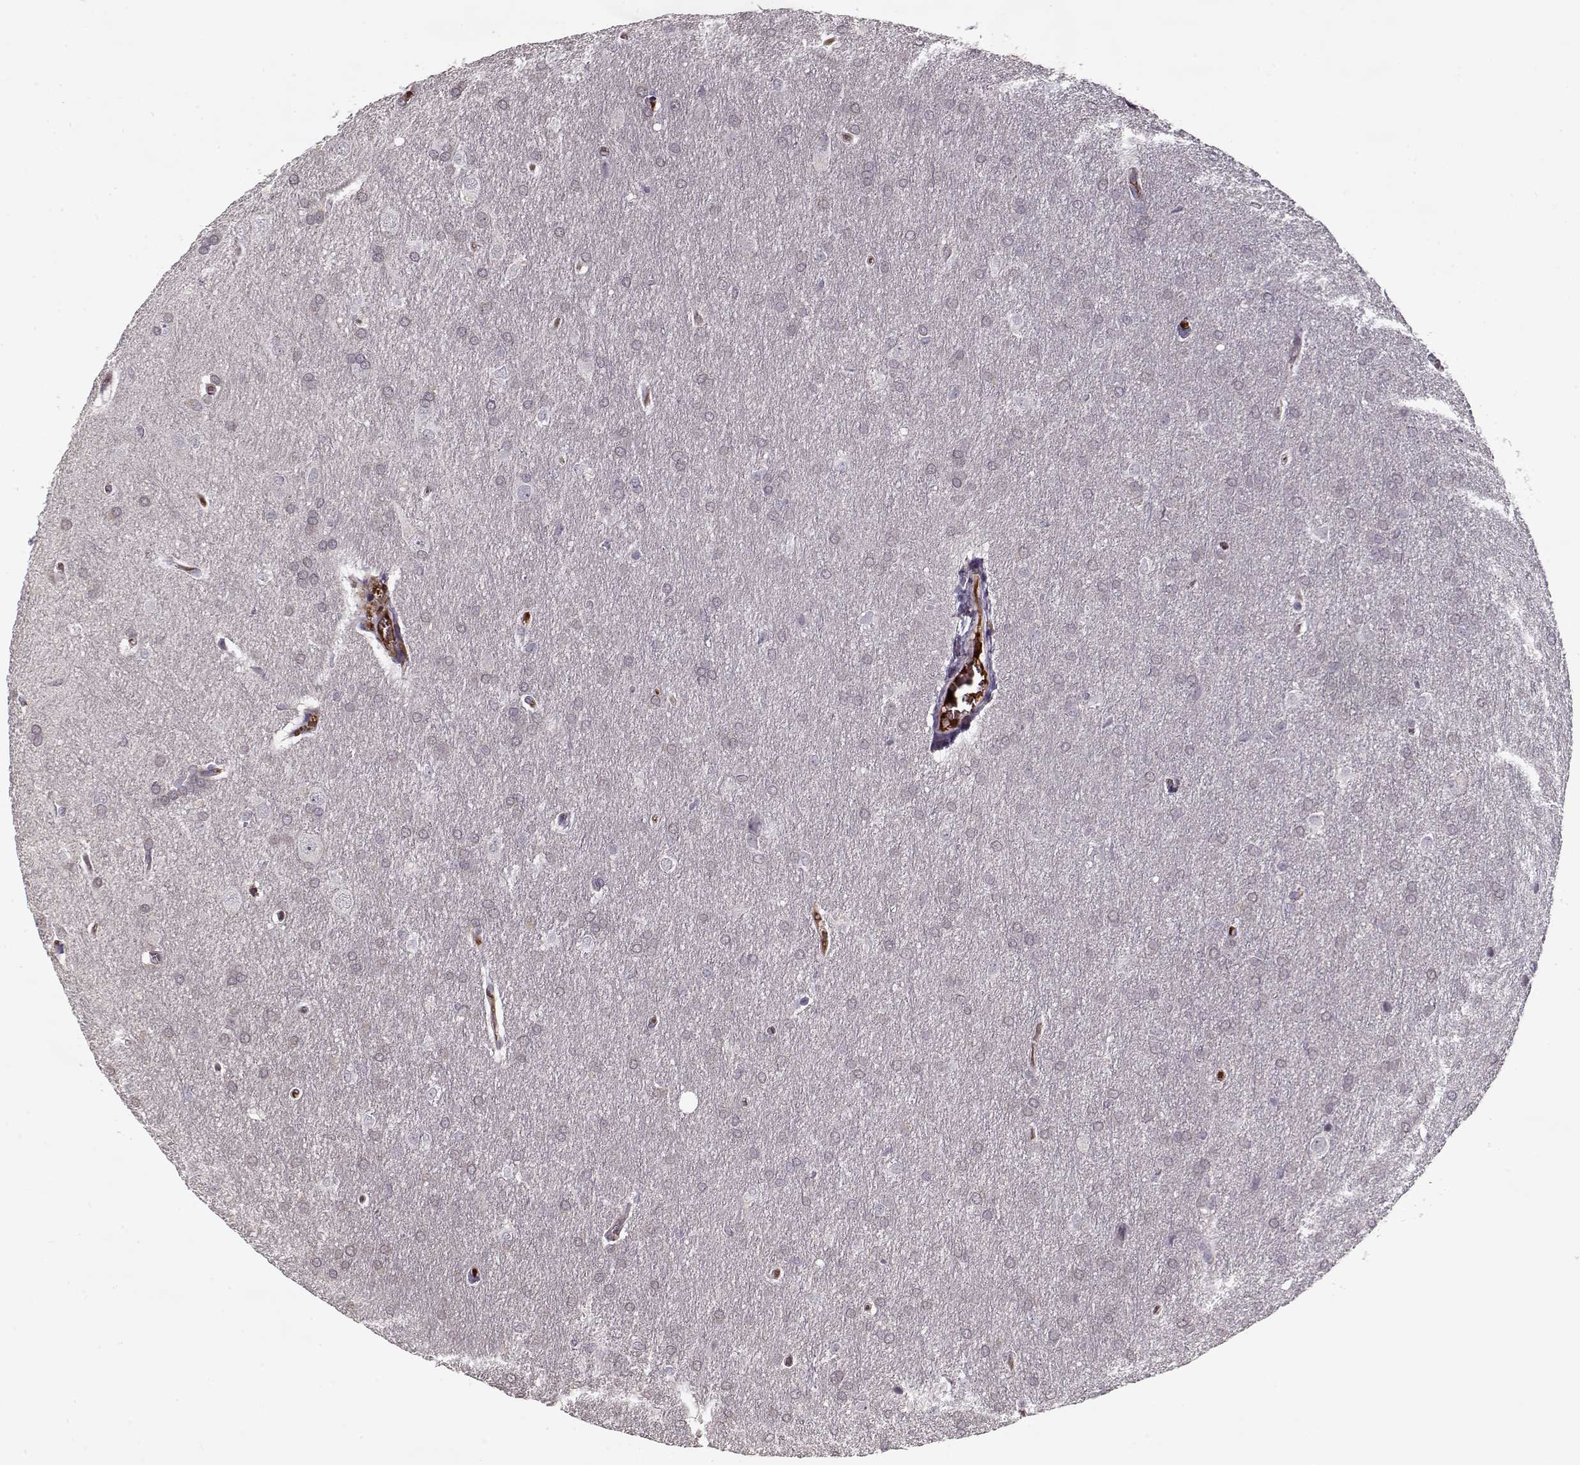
{"staining": {"intensity": "negative", "quantity": "none", "location": "none"}, "tissue": "glioma", "cell_type": "Tumor cells", "image_type": "cancer", "snomed": [{"axis": "morphology", "description": "Glioma, malignant, Low grade"}, {"axis": "topography", "description": "Brain"}], "caption": "An immunohistochemistry micrograph of glioma is shown. There is no staining in tumor cells of glioma.", "gene": "AFM", "patient": {"sex": "female", "age": 32}}